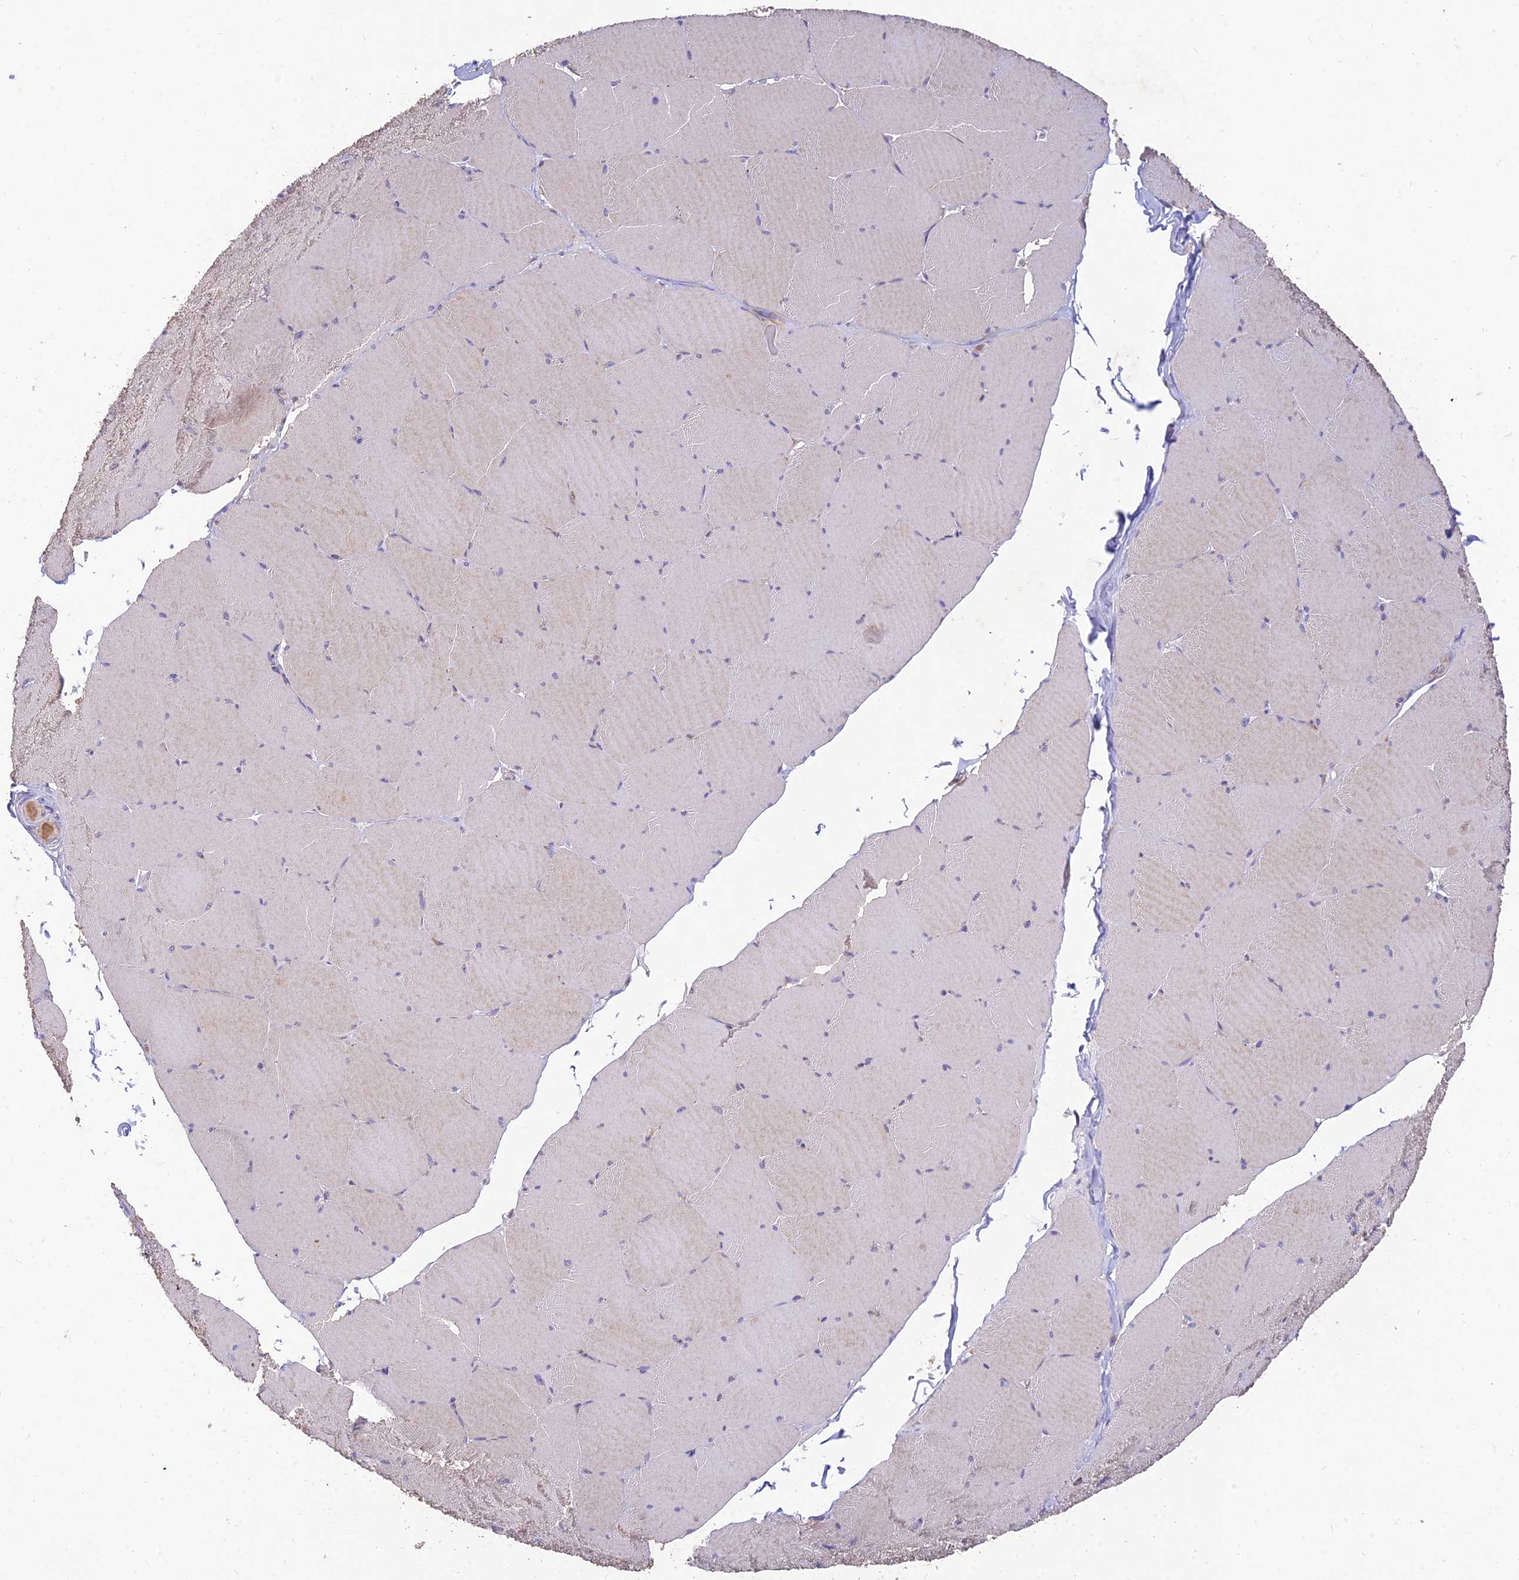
{"staining": {"intensity": "negative", "quantity": "none", "location": "none"}, "tissue": "skeletal muscle", "cell_type": "Myocytes", "image_type": "normal", "snomed": [{"axis": "morphology", "description": "Normal tissue, NOS"}, {"axis": "topography", "description": "Skeletal muscle"}, {"axis": "topography", "description": "Head-Neck"}], "caption": "DAB (3,3'-diaminobenzidine) immunohistochemical staining of unremarkable skeletal muscle demonstrates no significant positivity in myocytes.", "gene": "NXNL2", "patient": {"sex": "male", "age": 66}}